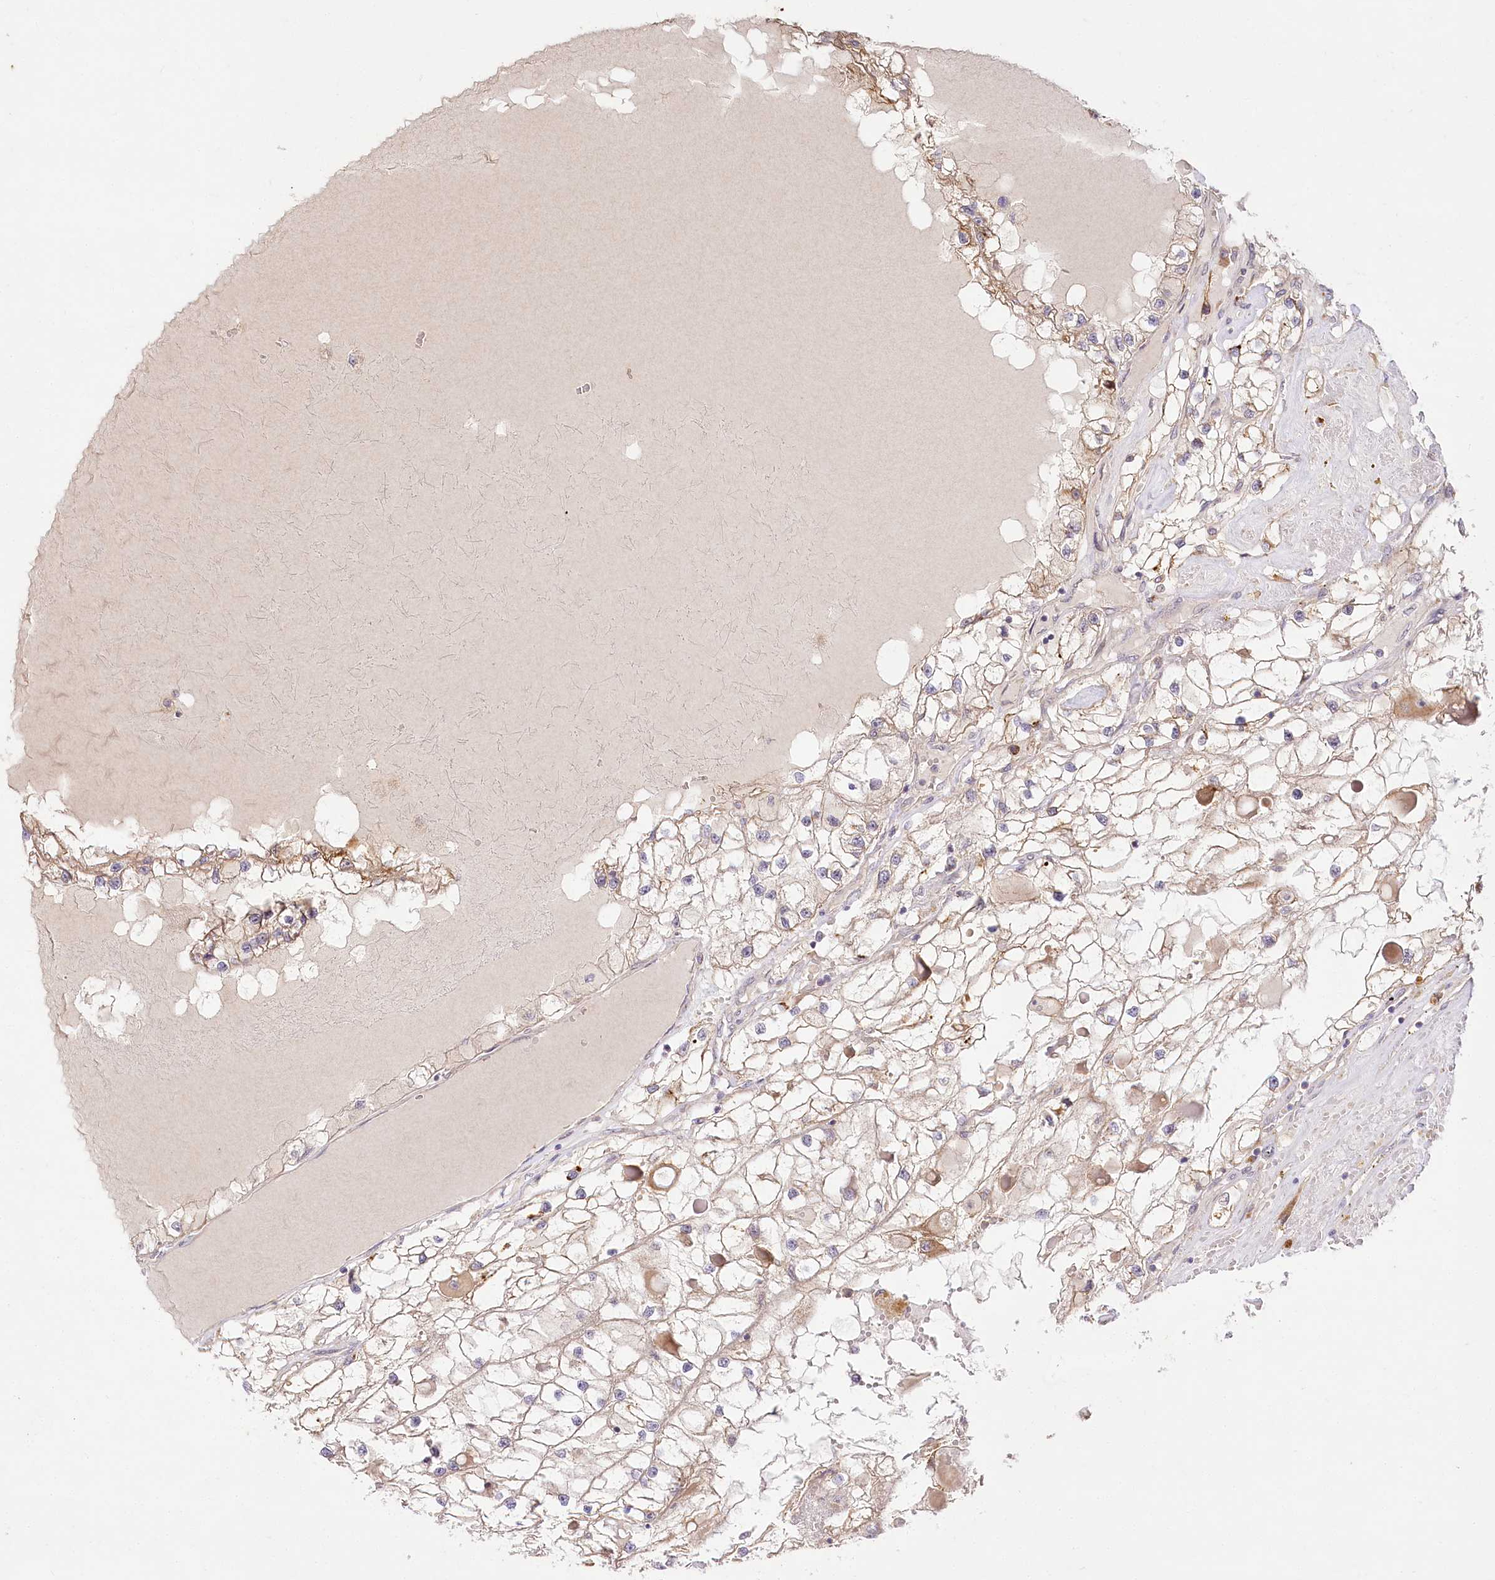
{"staining": {"intensity": "weak", "quantity": "25%-75%", "location": "cytoplasmic/membranous"}, "tissue": "renal cancer", "cell_type": "Tumor cells", "image_type": "cancer", "snomed": [{"axis": "morphology", "description": "Adenocarcinoma, NOS"}, {"axis": "topography", "description": "Kidney"}], "caption": "Human adenocarcinoma (renal) stained for a protein (brown) reveals weak cytoplasmic/membranous positive positivity in about 25%-75% of tumor cells.", "gene": "PYROXD1", "patient": {"sex": "male", "age": 68}}